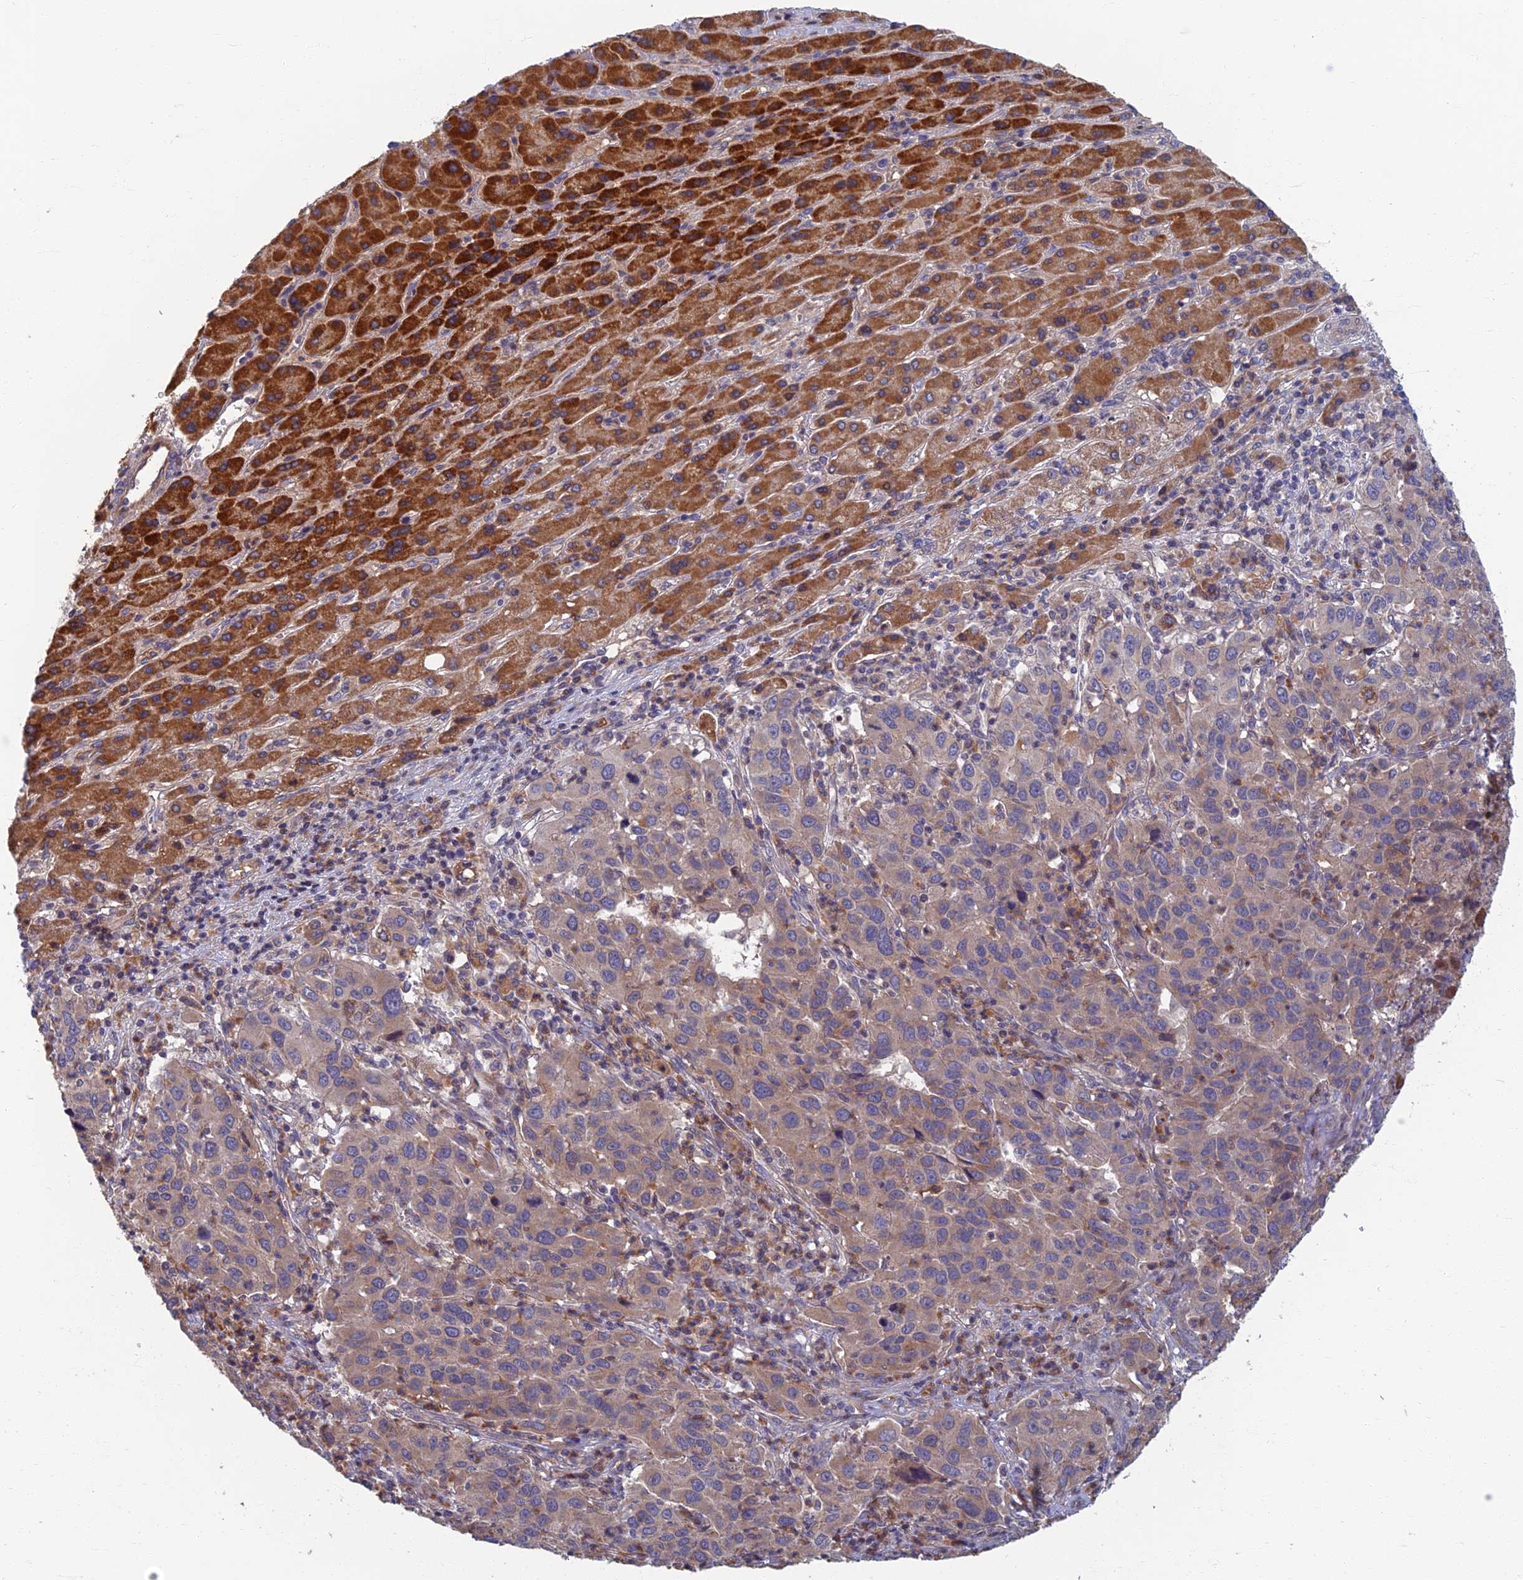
{"staining": {"intensity": "weak", "quantity": "25%-75%", "location": "cytoplasmic/membranous"}, "tissue": "liver cancer", "cell_type": "Tumor cells", "image_type": "cancer", "snomed": [{"axis": "morphology", "description": "Carcinoma, Hepatocellular, NOS"}, {"axis": "topography", "description": "Liver"}], "caption": "Weak cytoplasmic/membranous staining is present in approximately 25%-75% of tumor cells in liver cancer (hepatocellular carcinoma).", "gene": "SOGA1", "patient": {"sex": "male", "age": 63}}